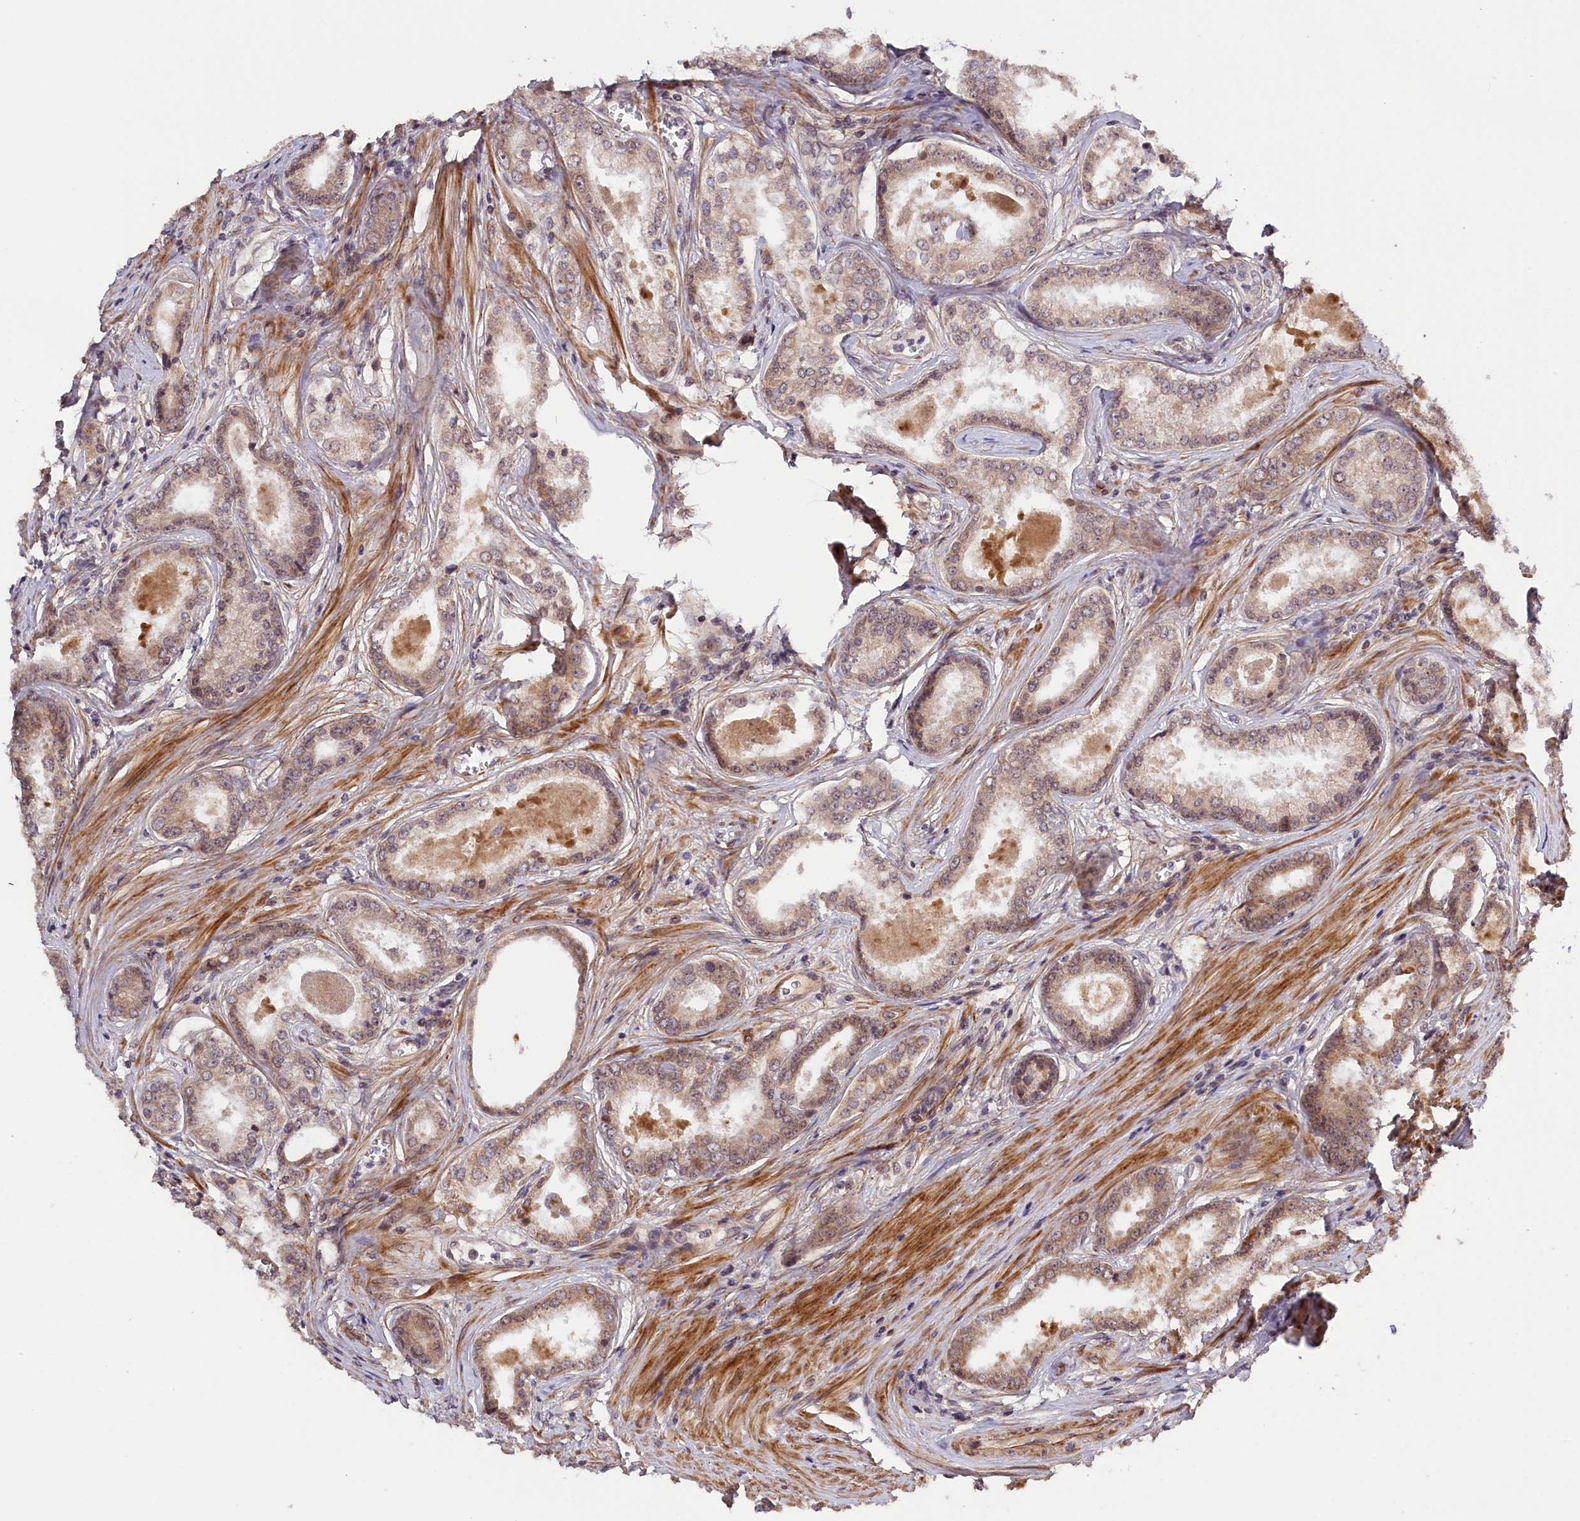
{"staining": {"intensity": "weak", "quantity": "25%-75%", "location": "cytoplasmic/membranous"}, "tissue": "prostate cancer", "cell_type": "Tumor cells", "image_type": "cancer", "snomed": [{"axis": "morphology", "description": "Adenocarcinoma, Low grade"}, {"axis": "topography", "description": "Prostate"}], "caption": "A histopathology image of human adenocarcinoma (low-grade) (prostate) stained for a protein displays weak cytoplasmic/membranous brown staining in tumor cells. The protein is shown in brown color, while the nuclei are stained blue.", "gene": "ZNF480", "patient": {"sex": "male", "age": 68}}